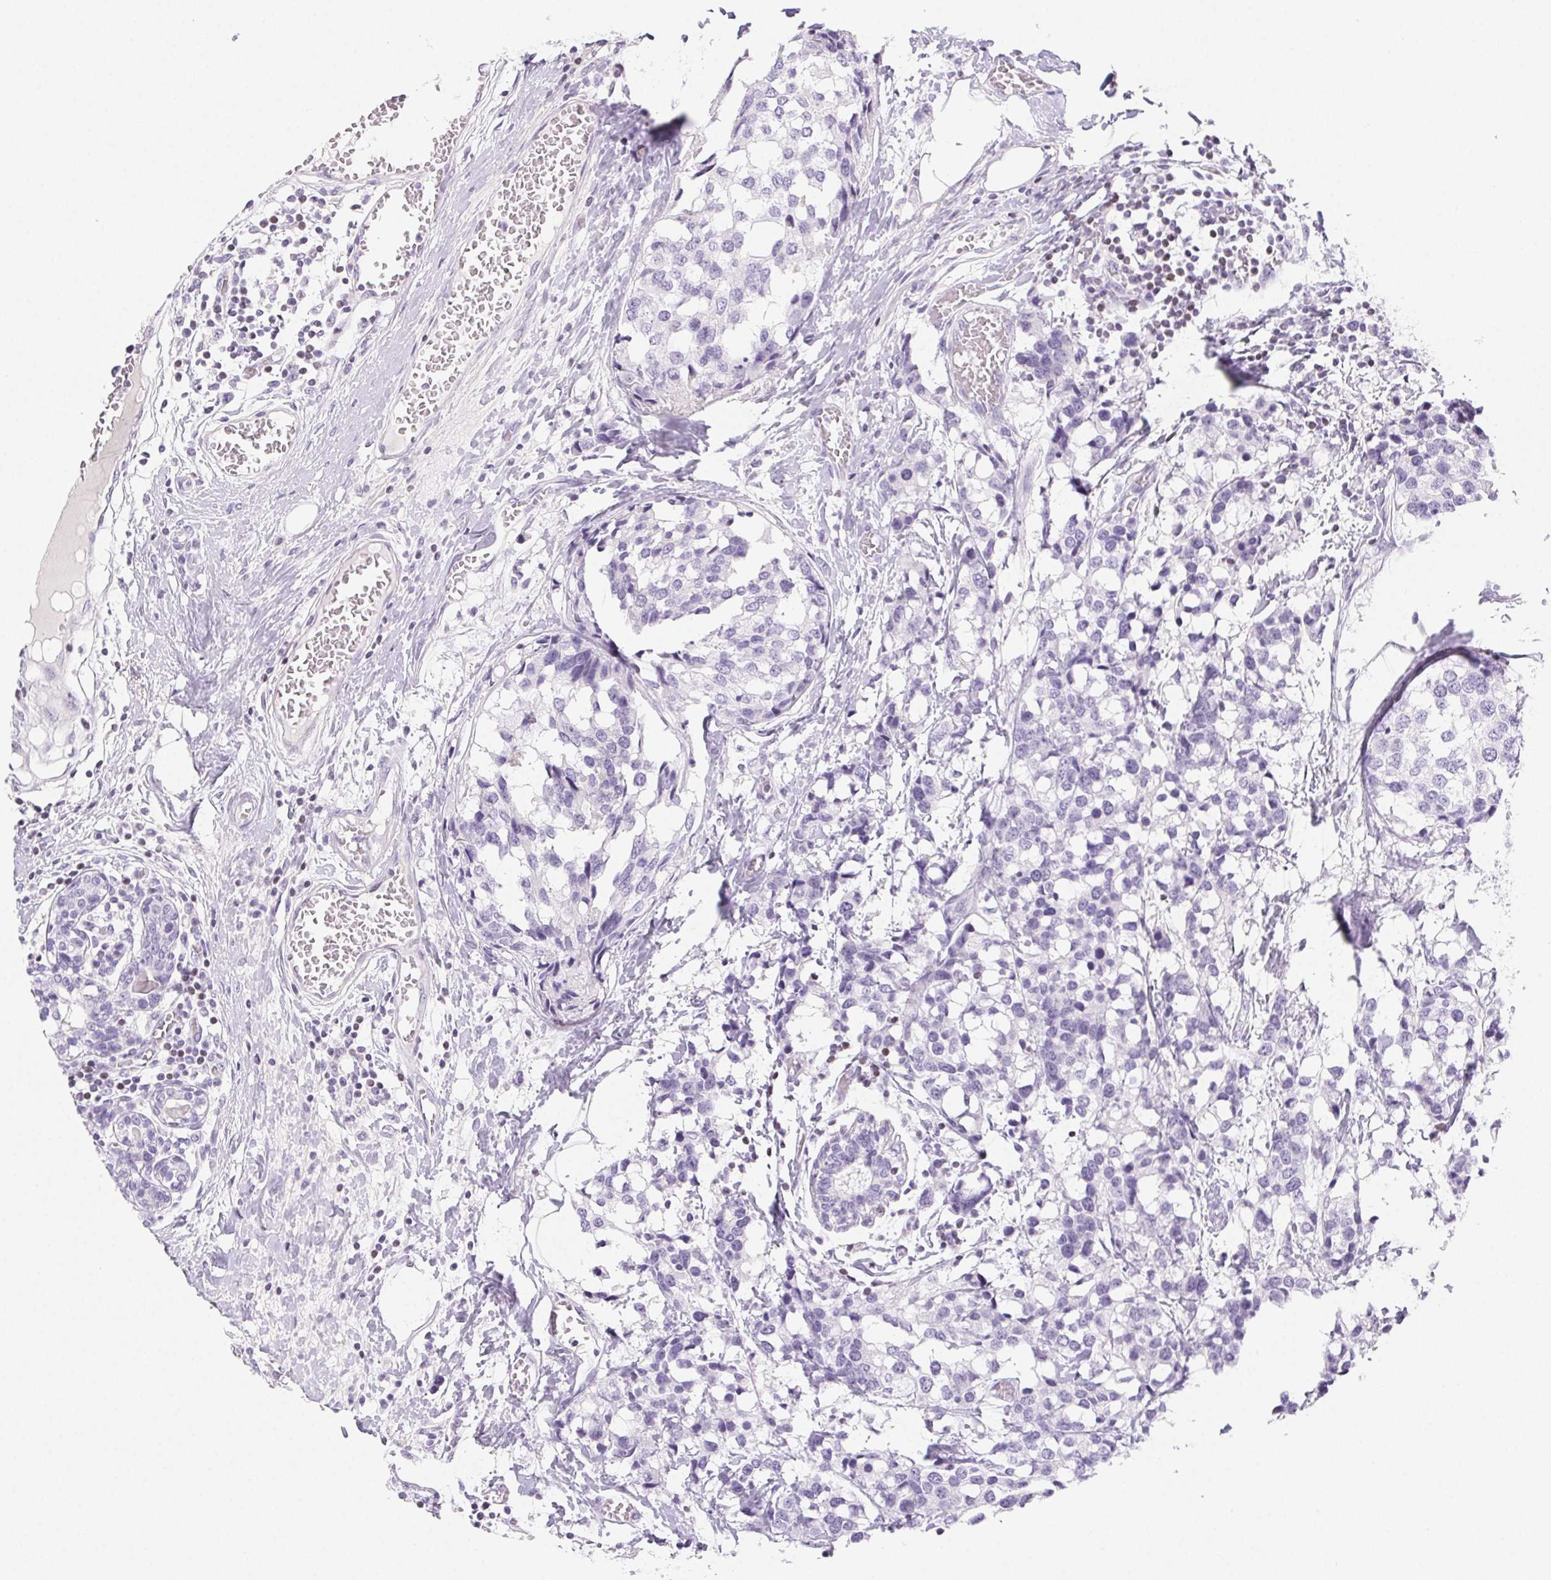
{"staining": {"intensity": "negative", "quantity": "none", "location": "none"}, "tissue": "breast cancer", "cell_type": "Tumor cells", "image_type": "cancer", "snomed": [{"axis": "morphology", "description": "Lobular carcinoma"}, {"axis": "topography", "description": "Breast"}], "caption": "Immunohistochemistry (IHC) histopathology image of neoplastic tissue: lobular carcinoma (breast) stained with DAB shows no significant protein staining in tumor cells.", "gene": "BEND2", "patient": {"sex": "female", "age": 59}}